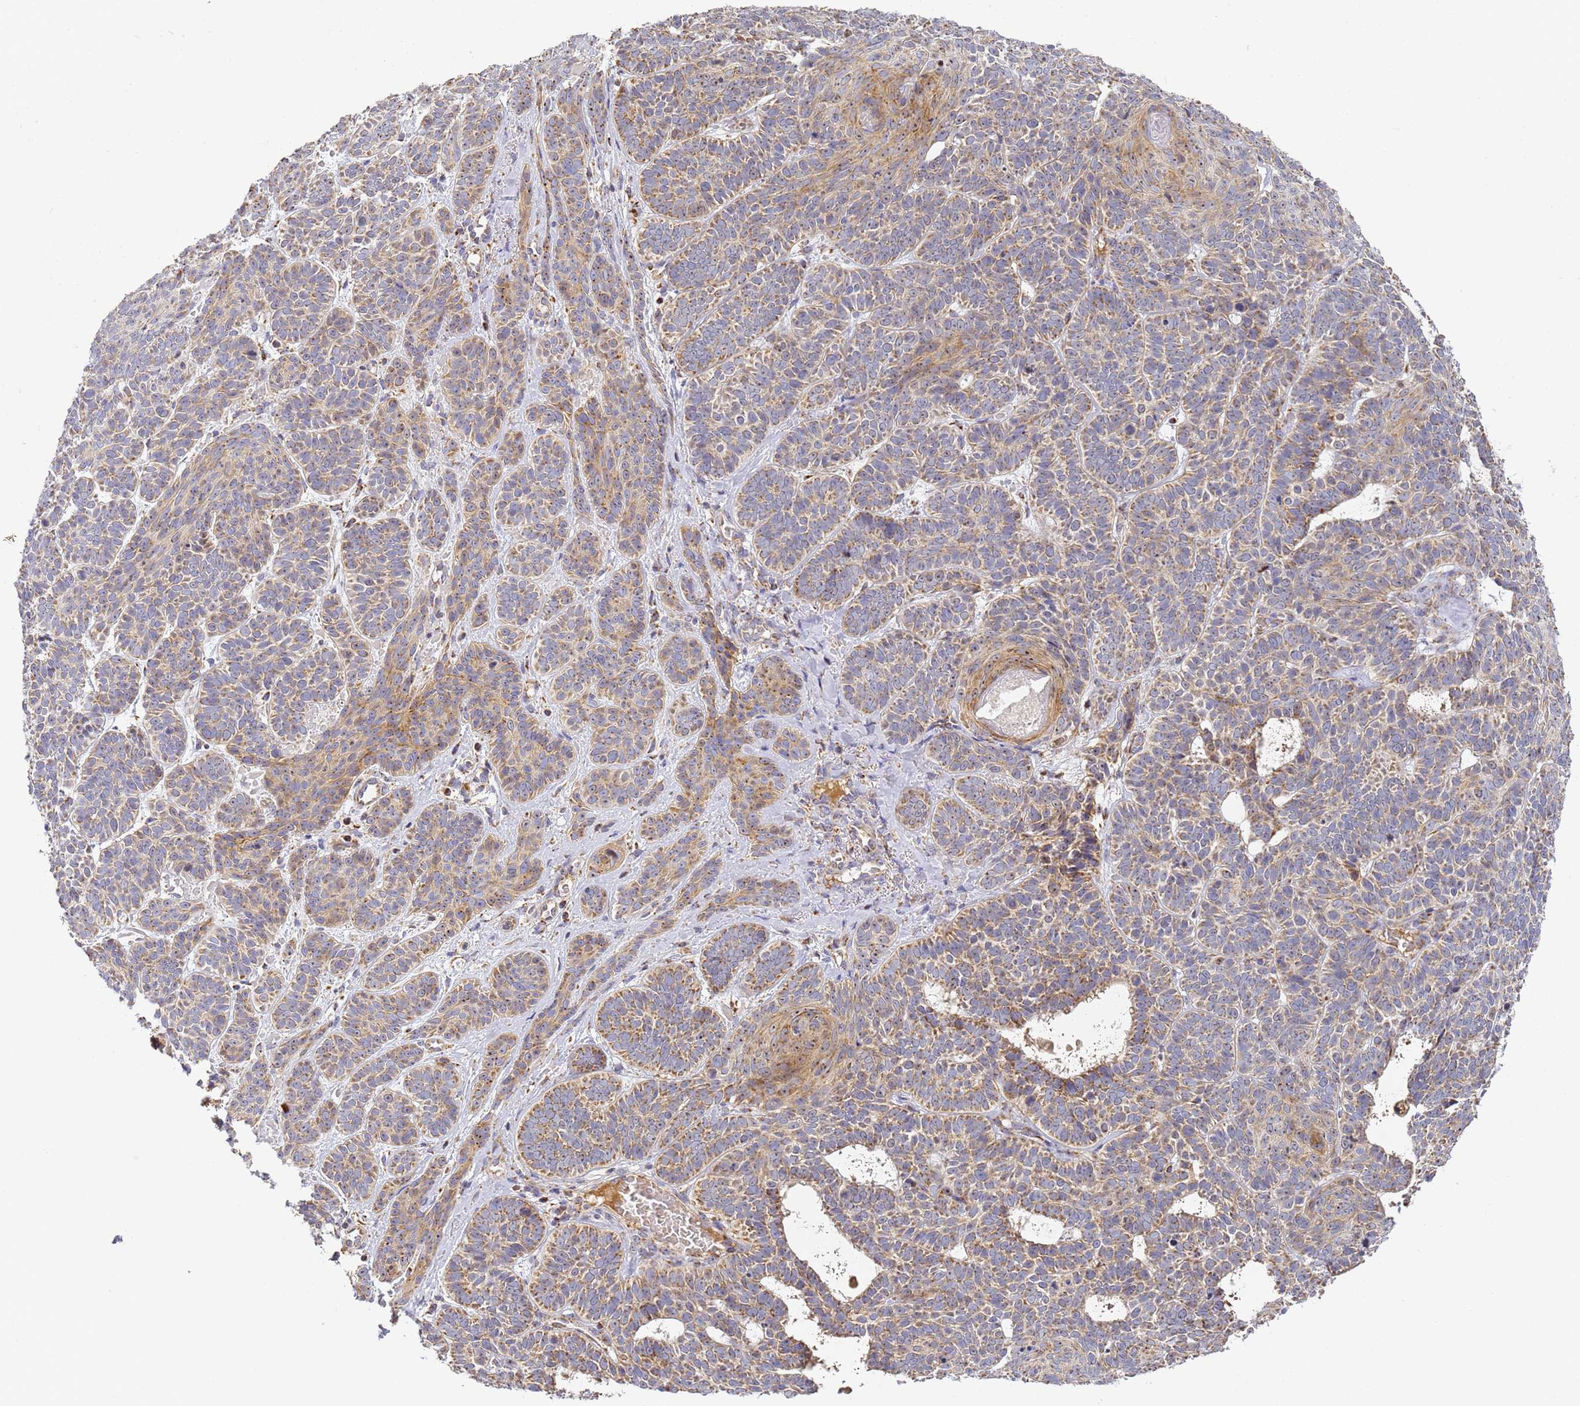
{"staining": {"intensity": "moderate", "quantity": ">75%", "location": "cytoplasmic/membranous"}, "tissue": "skin cancer", "cell_type": "Tumor cells", "image_type": "cancer", "snomed": [{"axis": "morphology", "description": "Basal cell carcinoma"}, {"axis": "topography", "description": "Skin"}], "caption": "Approximately >75% of tumor cells in human skin cancer exhibit moderate cytoplasmic/membranous protein staining as visualized by brown immunohistochemical staining.", "gene": "FRG2C", "patient": {"sex": "male", "age": 85}}